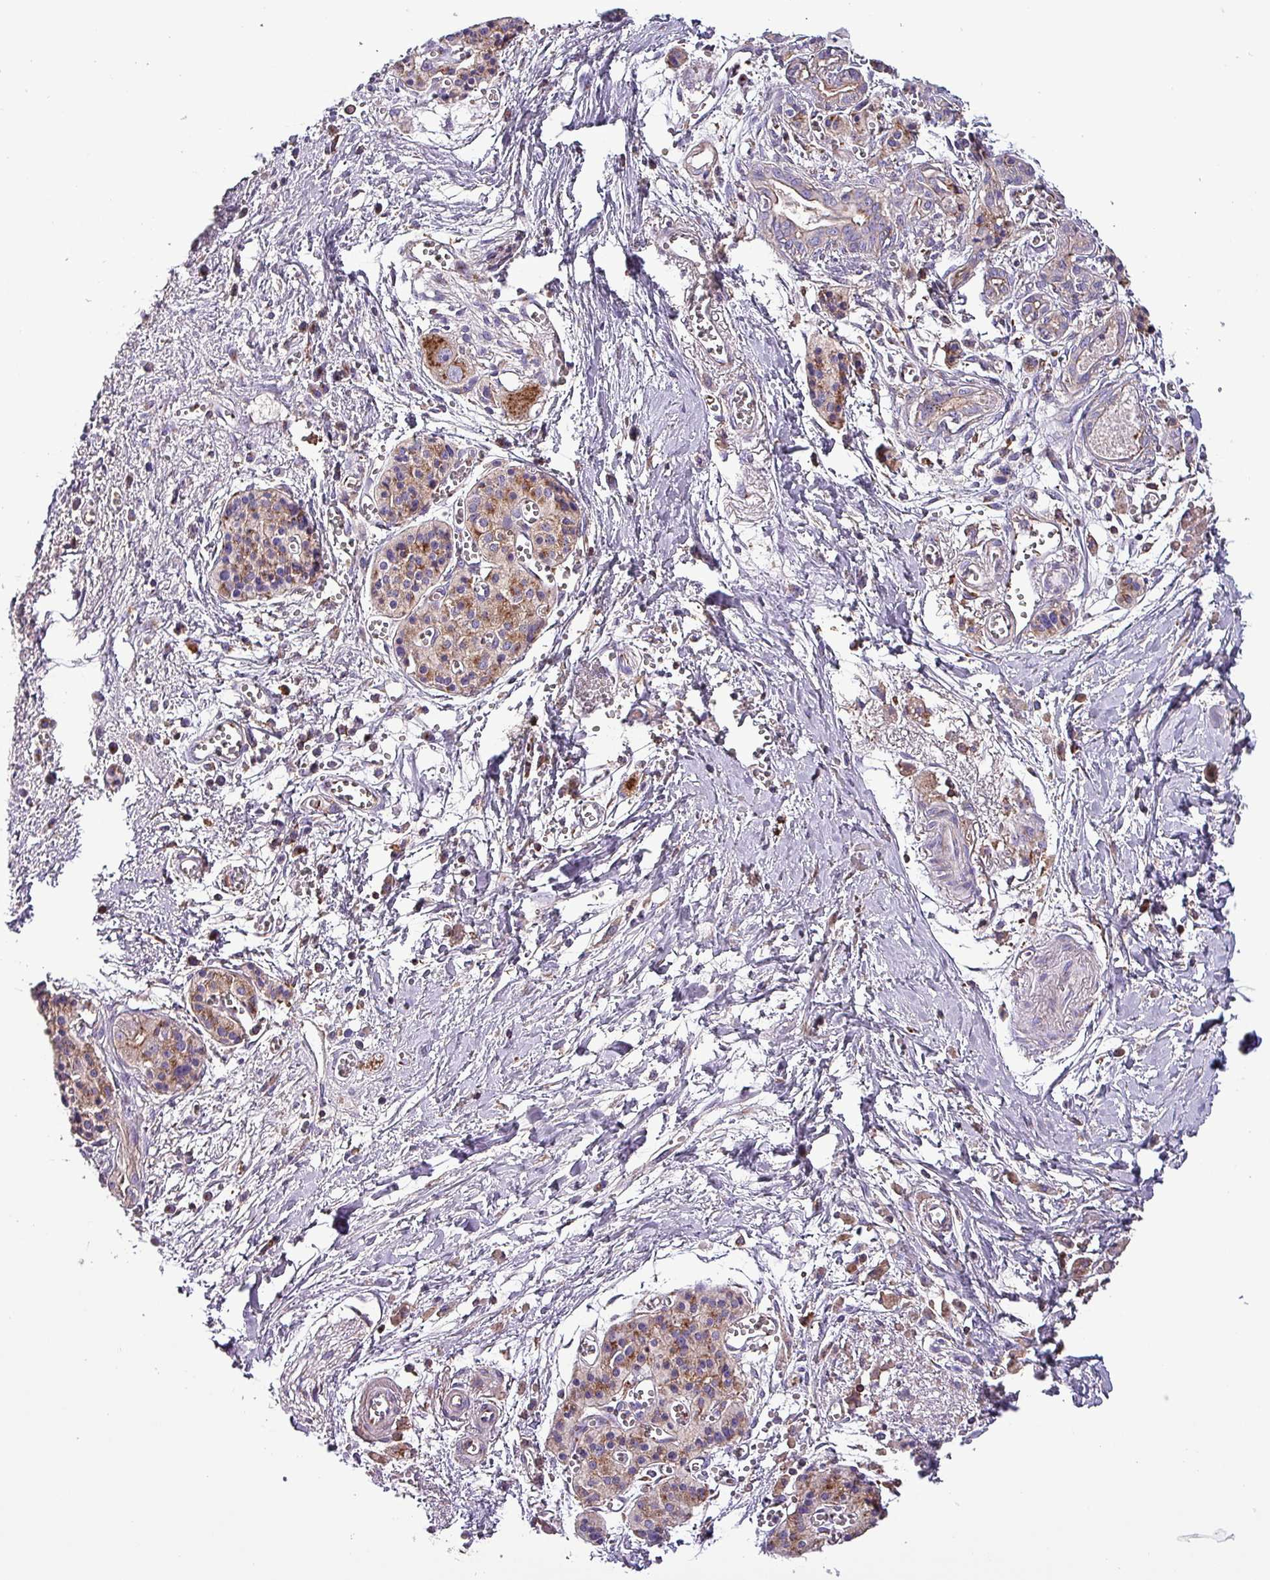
{"staining": {"intensity": "moderate", "quantity": ">75%", "location": "cytoplasmic/membranous"}, "tissue": "pancreatic cancer", "cell_type": "Tumor cells", "image_type": "cancer", "snomed": [{"axis": "morphology", "description": "Adenocarcinoma, NOS"}, {"axis": "topography", "description": "Pancreas"}], "caption": "Approximately >75% of tumor cells in pancreatic cancer (adenocarcinoma) display moderate cytoplasmic/membranous protein expression as visualized by brown immunohistochemical staining.", "gene": "VAMP4", "patient": {"sex": "male", "age": 71}}